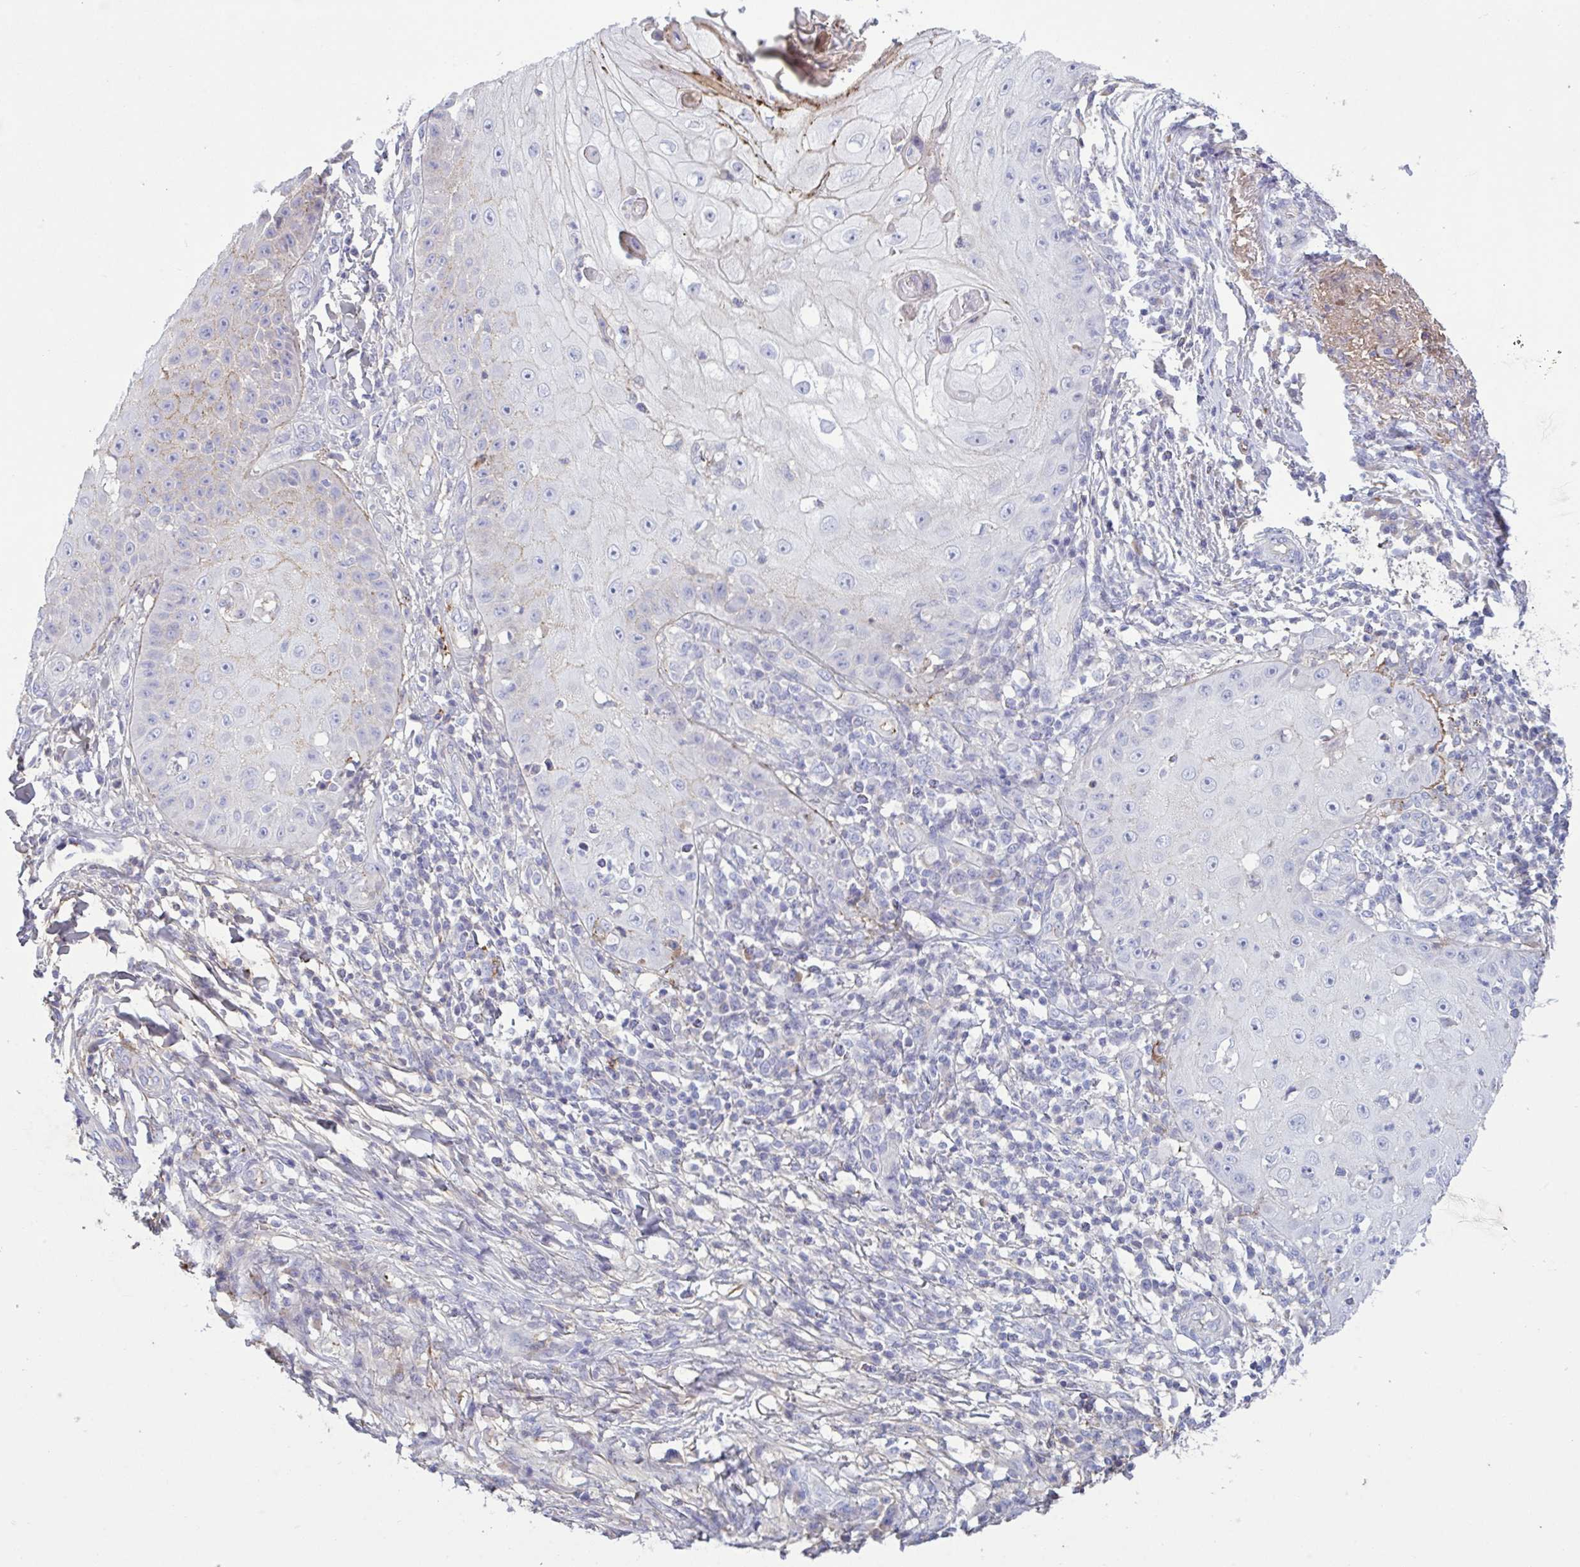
{"staining": {"intensity": "weak", "quantity": "<25%", "location": "cytoplasmic/membranous"}, "tissue": "skin cancer", "cell_type": "Tumor cells", "image_type": "cancer", "snomed": [{"axis": "morphology", "description": "Squamous cell carcinoma, NOS"}, {"axis": "topography", "description": "Skin"}], "caption": "The immunohistochemistry (IHC) histopathology image has no significant staining in tumor cells of skin cancer tissue.", "gene": "IL1R1", "patient": {"sex": "male", "age": 70}}